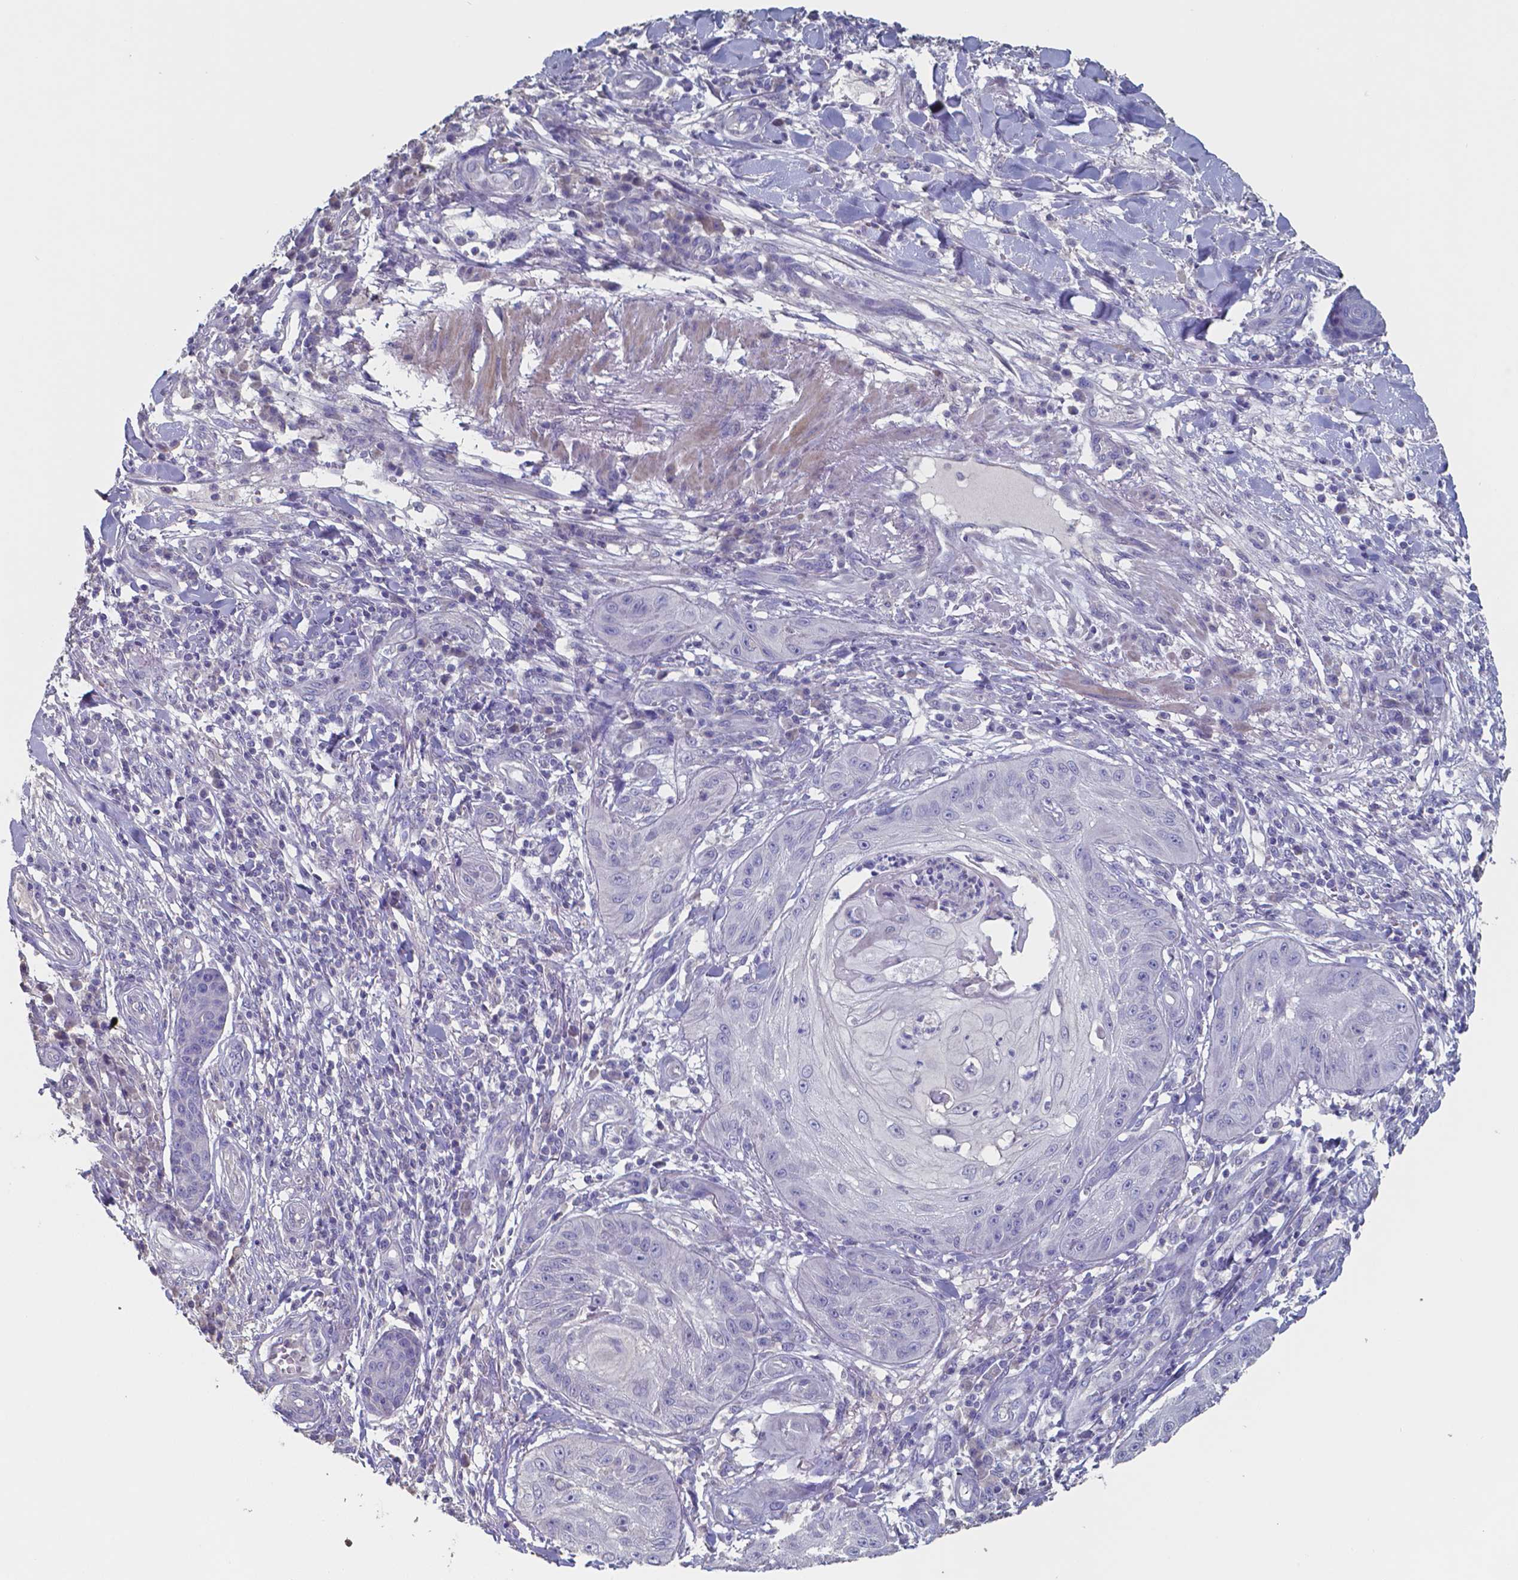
{"staining": {"intensity": "negative", "quantity": "none", "location": "none"}, "tissue": "skin cancer", "cell_type": "Tumor cells", "image_type": "cancer", "snomed": [{"axis": "morphology", "description": "Squamous cell carcinoma, NOS"}, {"axis": "topography", "description": "Skin"}], "caption": "DAB (3,3'-diaminobenzidine) immunohistochemical staining of human skin cancer (squamous cell carcinoma) shows no significant positivity in tumor cells. (Immunohistochemistry, brightfield microscopy, high magnification).", "gene": "FOXJ1", "patient": {"sex": "male", "age": 70}}